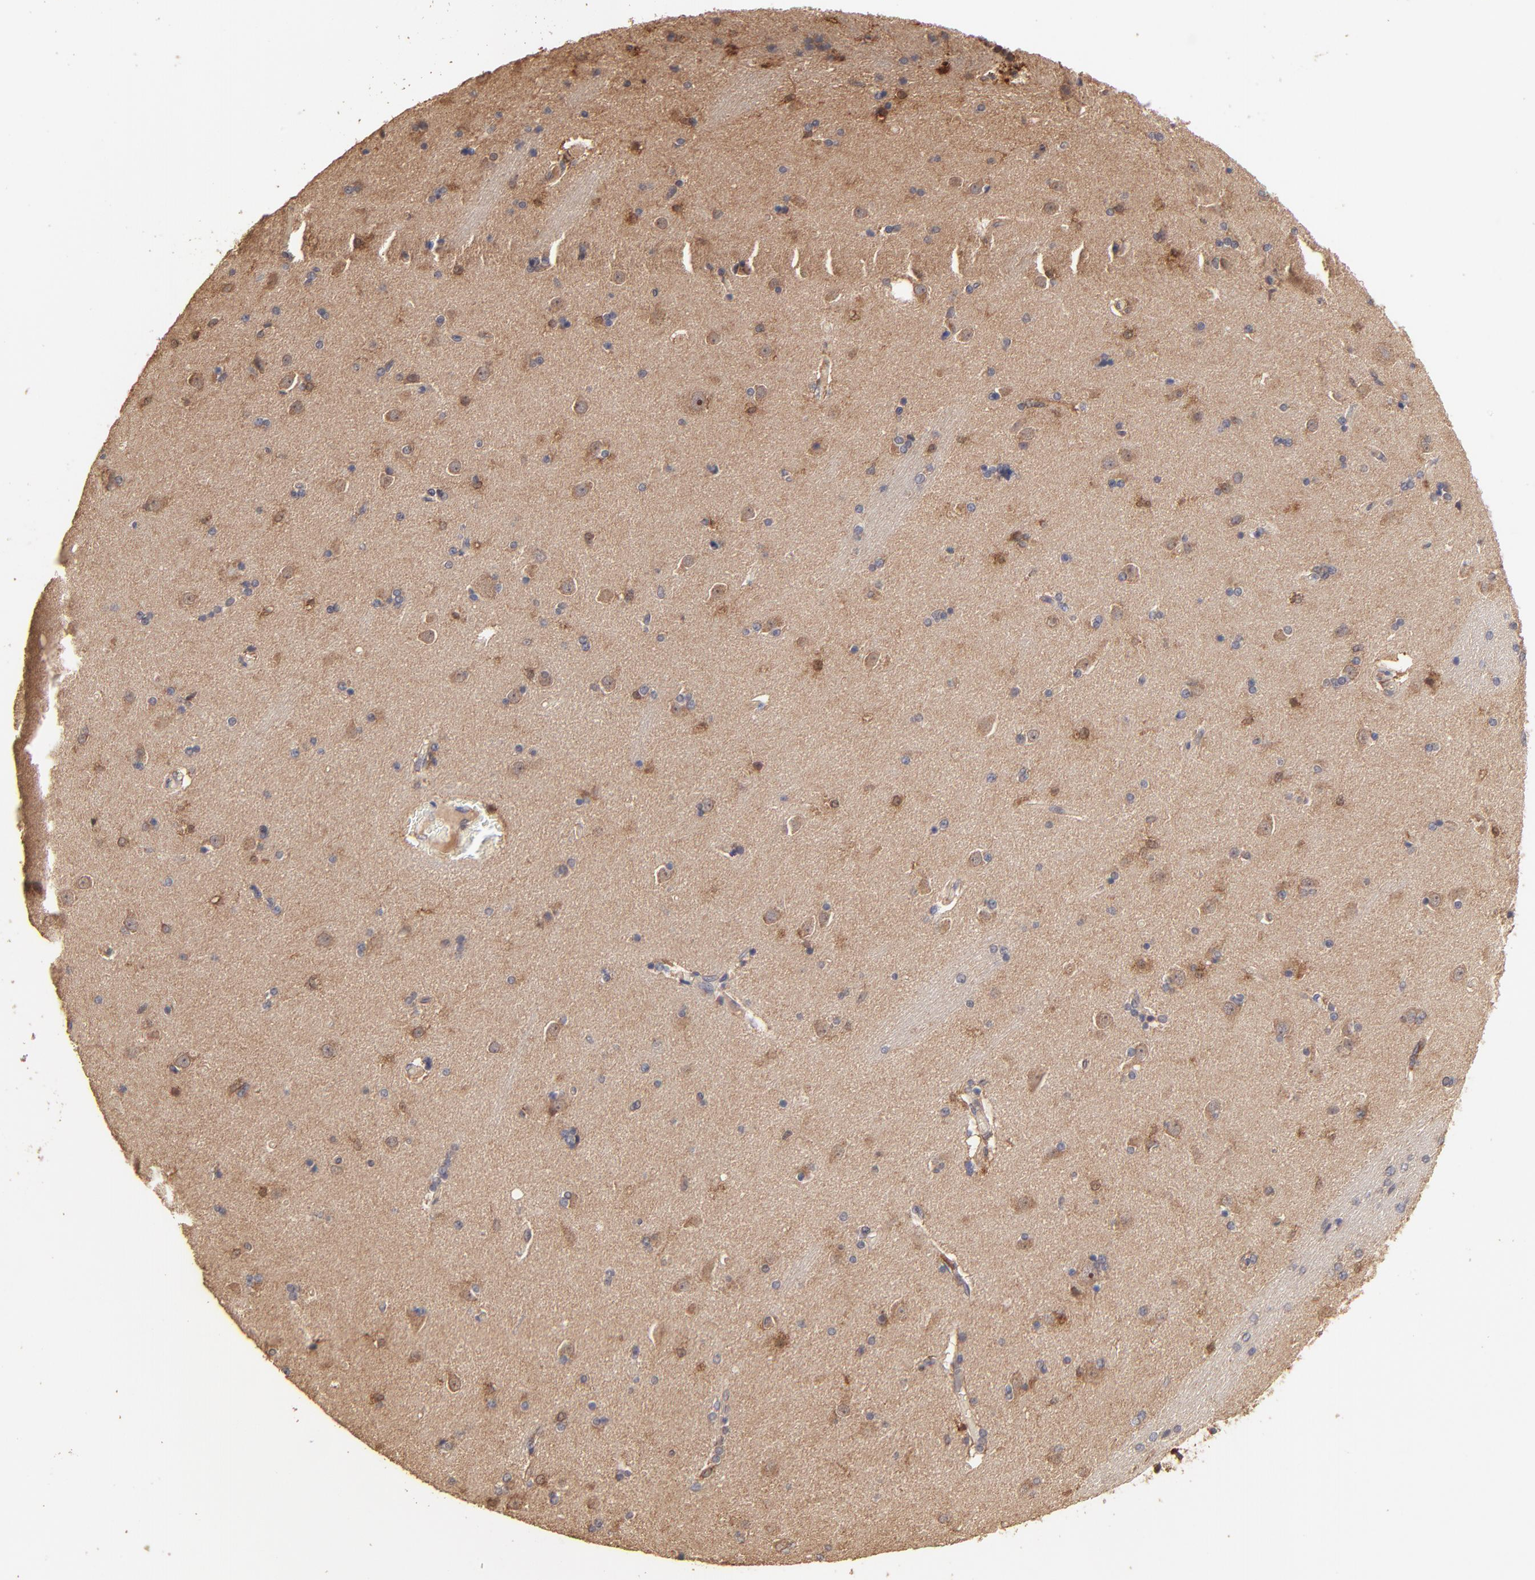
{"staining": {"intensity": "weak", "quantity": "25%-75%", "location": "cytoplasmic/membranous"}, "tissue": "caudate", "cell_type": "Glial cells", "image_type": "normal", "snomed": [{"axis": "morphology", "description": "Normal tissue, NOS"}, {"axis": "topography", "description": "Lateral ventricle wall"}], "caption": "IHC (DAB (3,3'-diaminobenzidine)) staining of normal caudate demonstrates weak cytoplasmic/membranous protein staining in about 25%-75% of glial cells.", "gene": "STON2", "patient": {"sex": "female", "age": 54}}